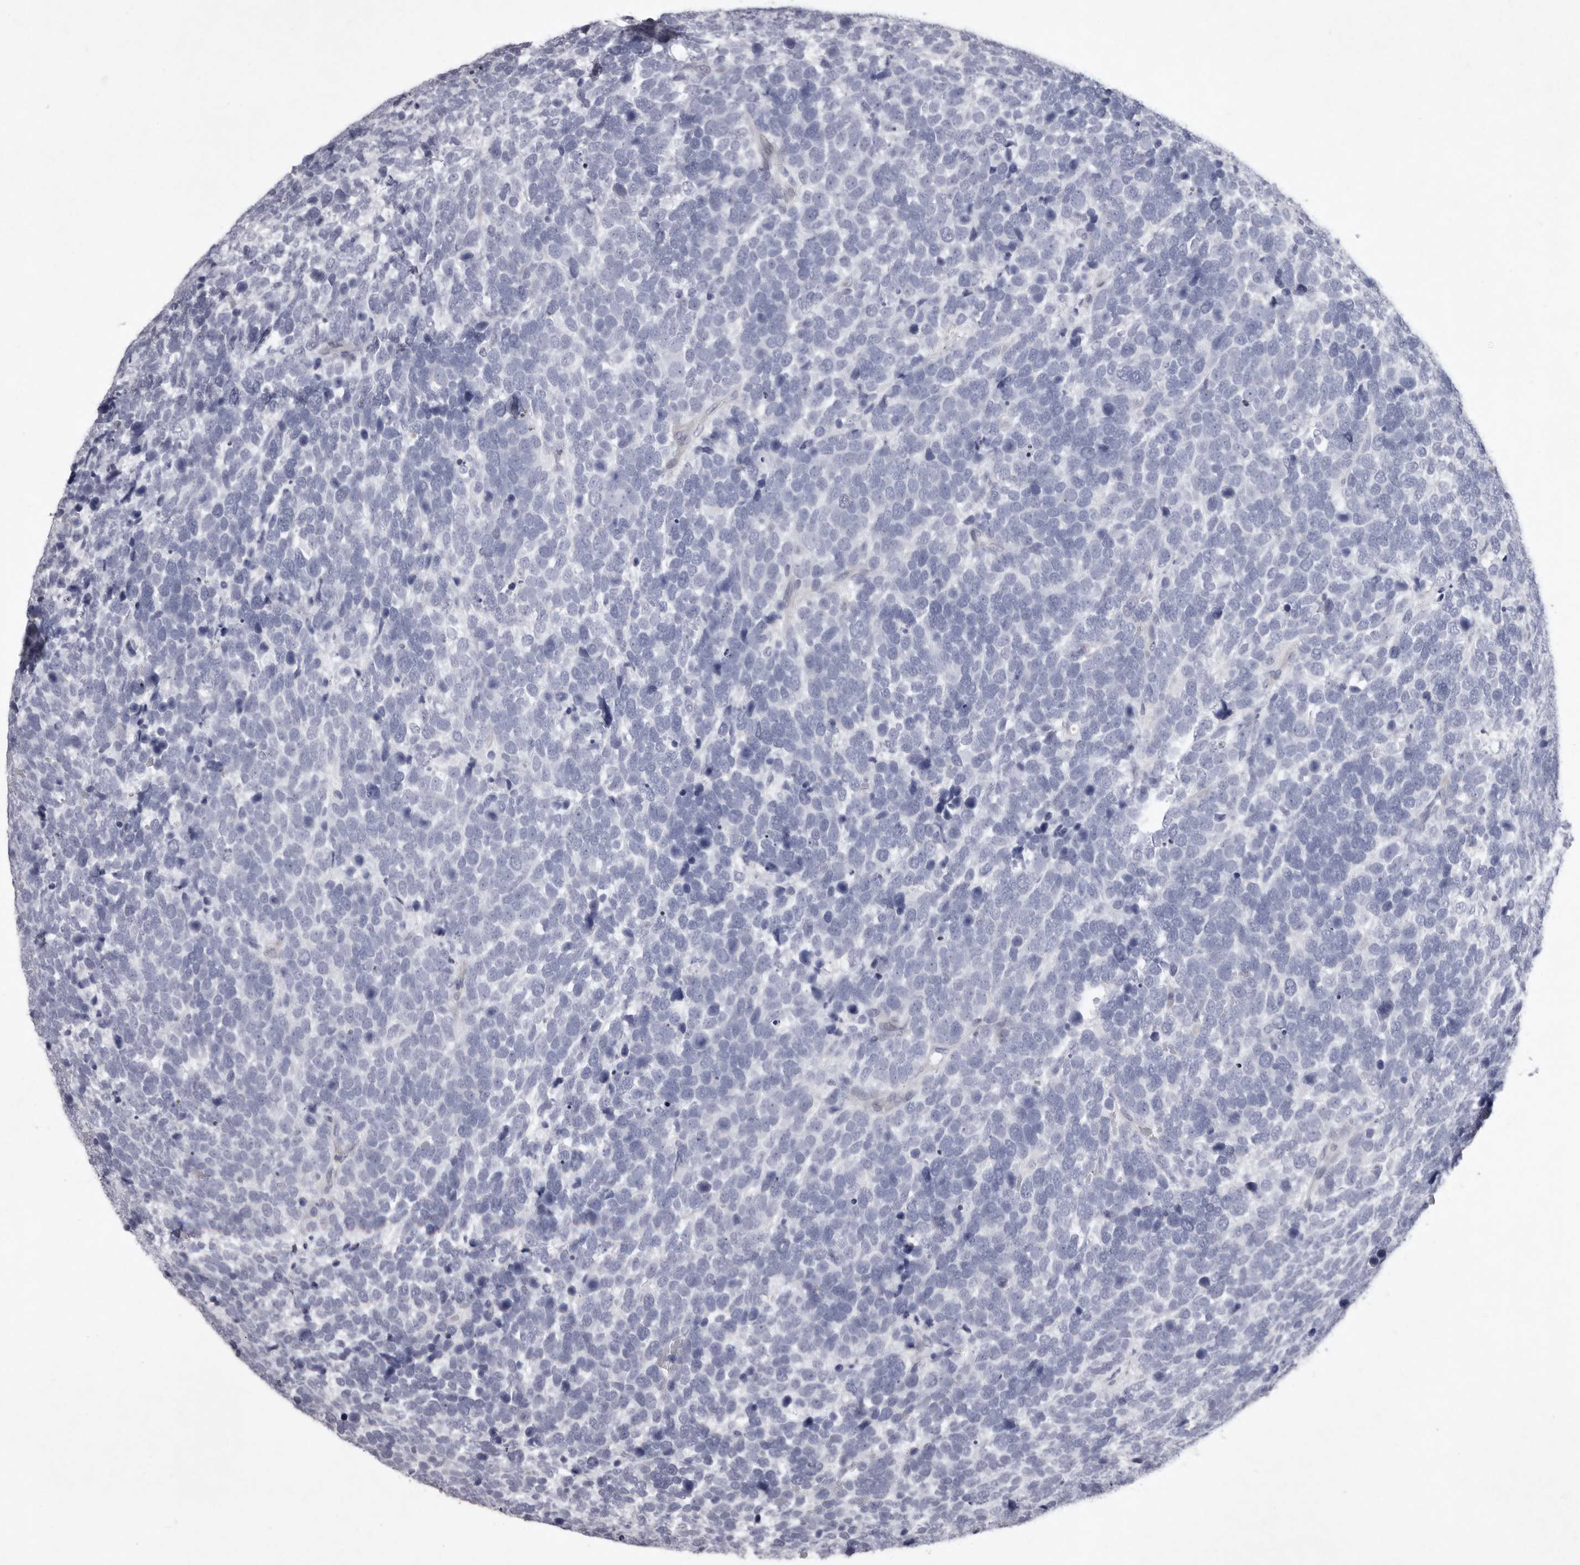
{"staining": {"intensity": "negative", "quantity": "none", "location": "none"}, "tissue": "urothelial cancer", "cell_type": "Tumor cells", "image_type": "cancer", "snomed": [{"axis": "morphology", "description": "Urothelial carcinoma, High grade"}, {"axis": "topography", "description": "Urinary bladder"}], "caption": "The micrograph exhibits no significant expression in tumor cells of urothelial cancer.", "gene": "NKAIN4", "patient": {"sex": "female", "age": 82}}